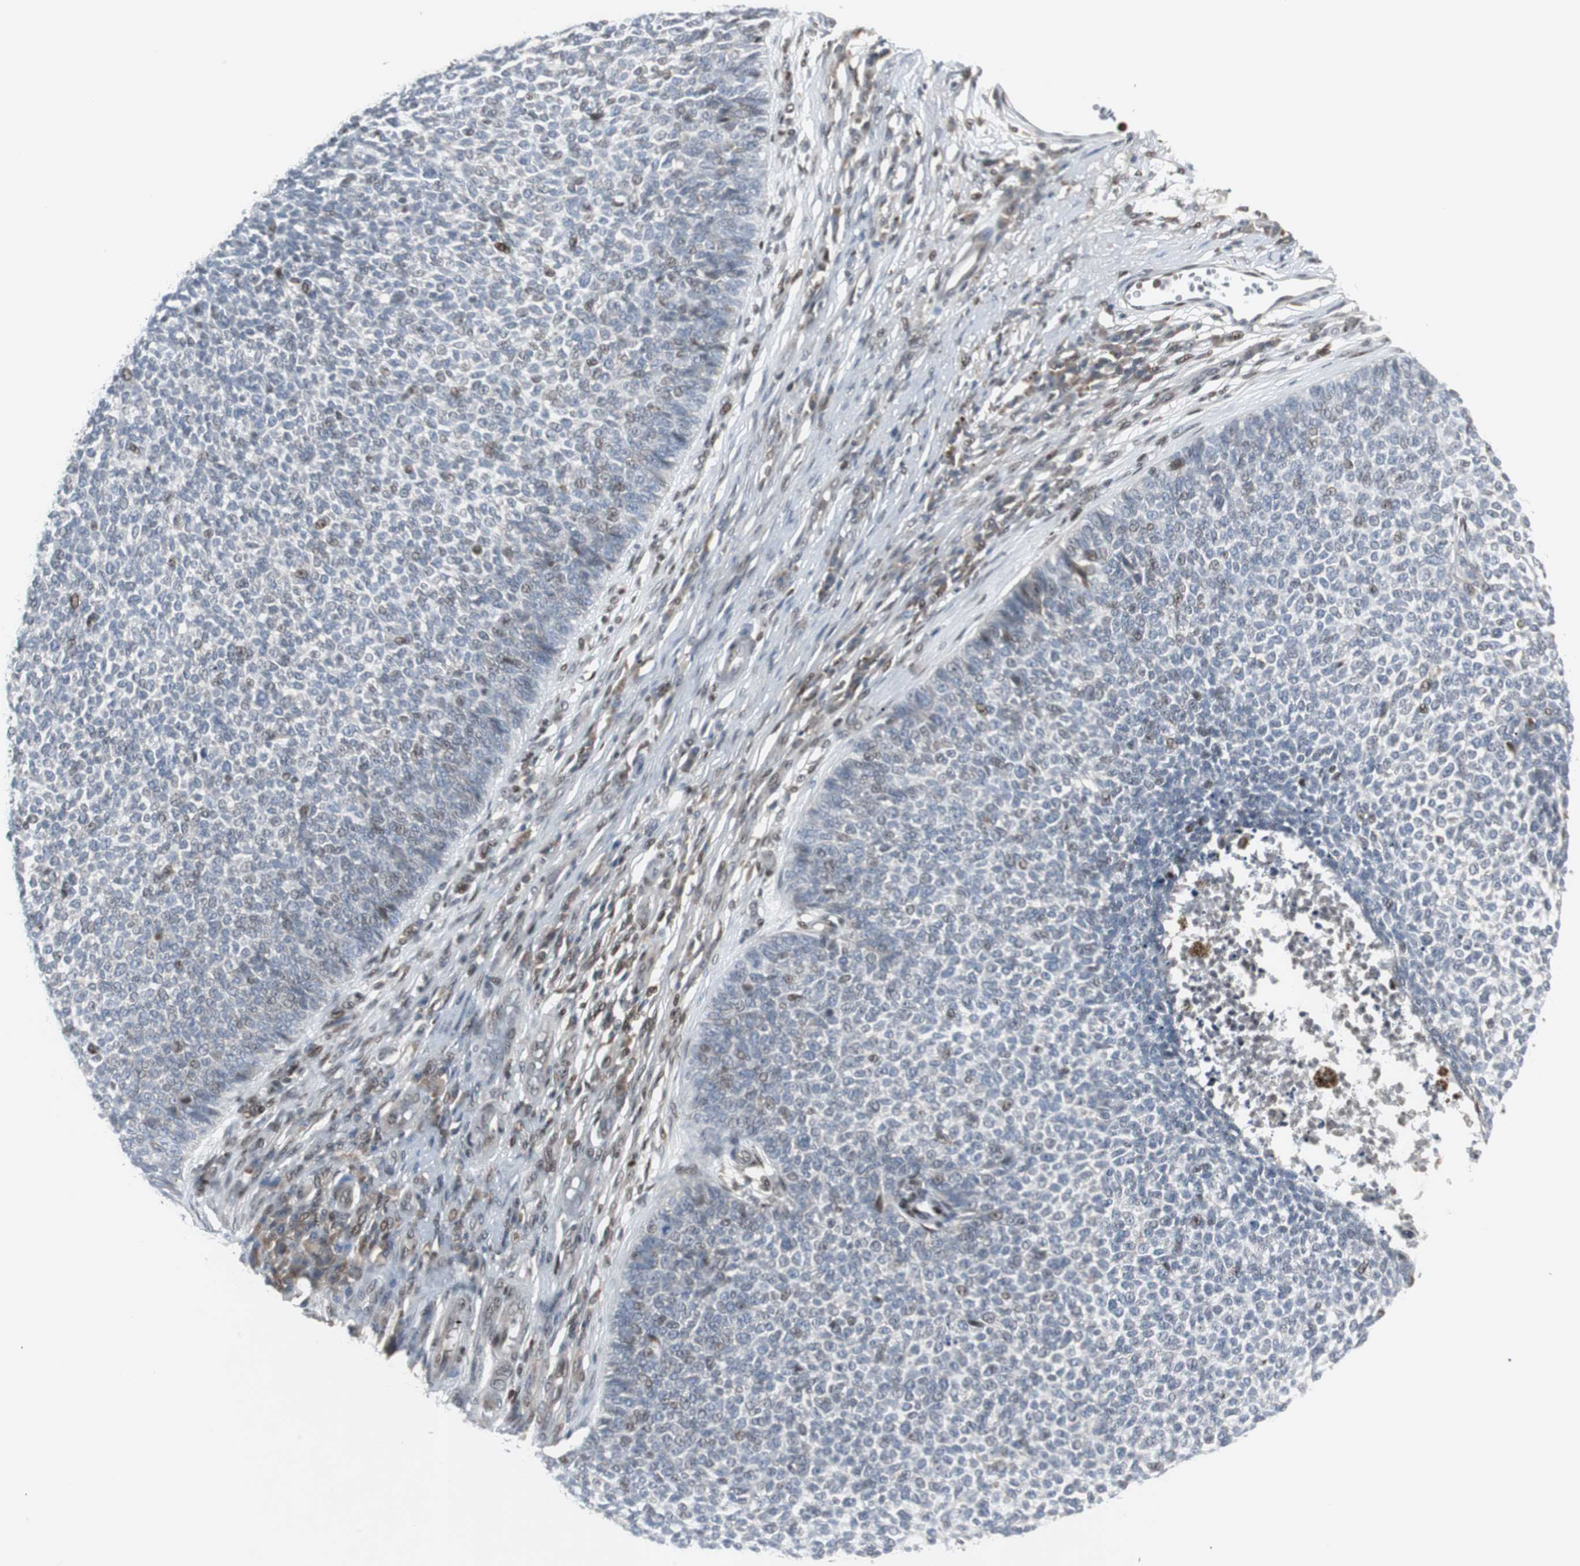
{"staining": {"intensity": "negative", "quantity": "none", "location": "none"}, "tissue": "skin cancer", "cell_type": "Tumor cells", "image_type": "cancer", "snomed": [{"axis": "morphology", "description": "Basal cell carcinoma"}, {"axis": "topography", "description": "Skin"}], "caption": "Immunohistochemistry (IHC) micrograph of skin basal cell carcinoma stained for a protein (brown), which exhibits no staining in tumor cells.", "gene": "GRK2", "patient": {"sex": "female", "age": 84}}